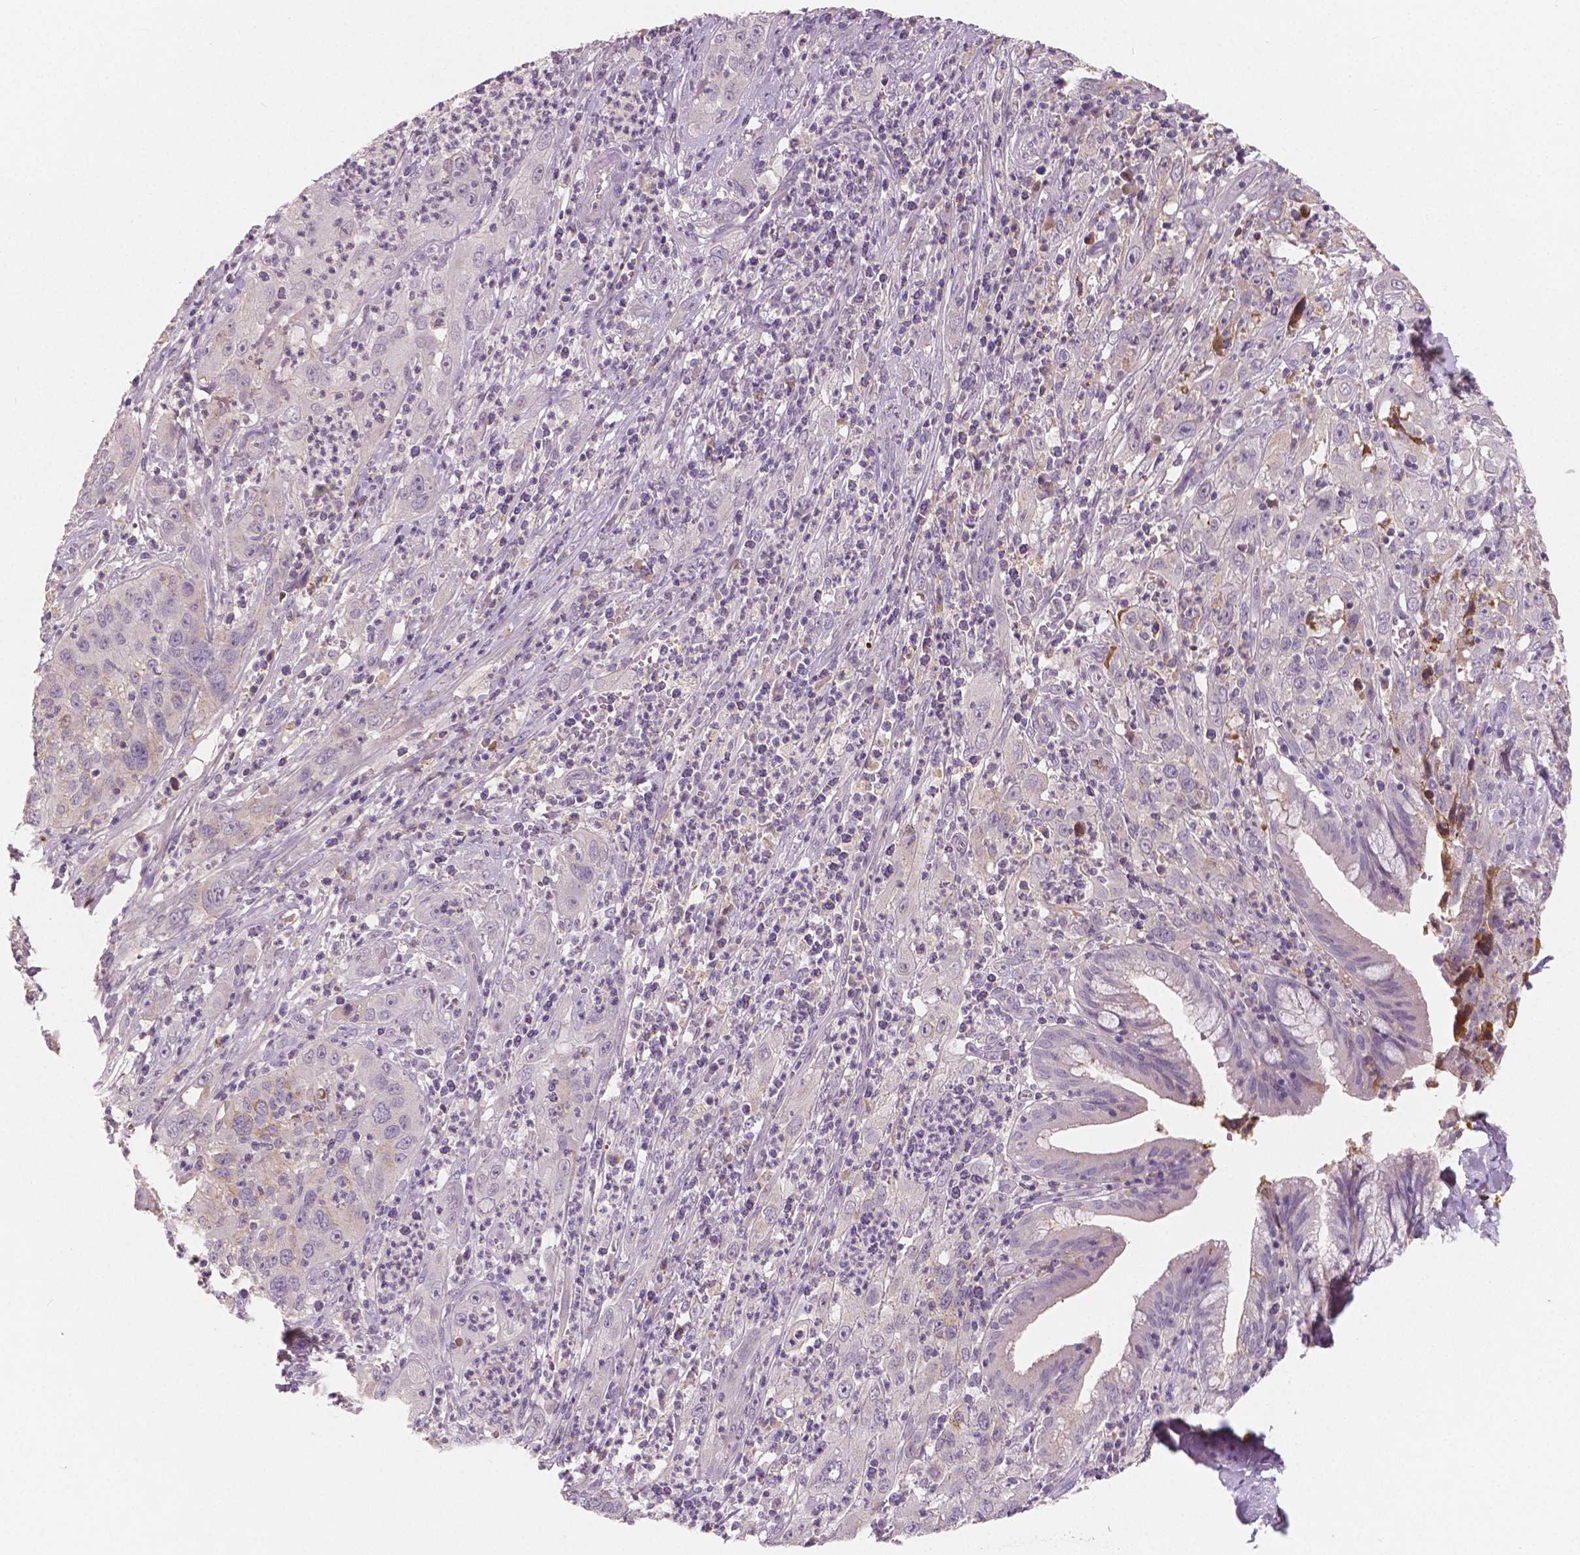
{"staining": {"intensity": "negative", "quantity": "none", "location": "none"}, "tissue": "cervical cancer", "cell_type": "Tumor cells", "image_type": "cancer", "snomed": [{"axis": "morphology", "description": "Squamous cell carcinoma, NOS"}, {"axis": "topography", "description": "Cervix"}], "caption": "IHC histopathology image of neoplastic tissue: cervical cancer (squamous cell carcinoma) stained with DAB (3,3'-diaminobenzidine) reveals no significant protein expression in tumor cells.", "gene": "APOA4", "patient": {"sex": "female", "age": 32}}